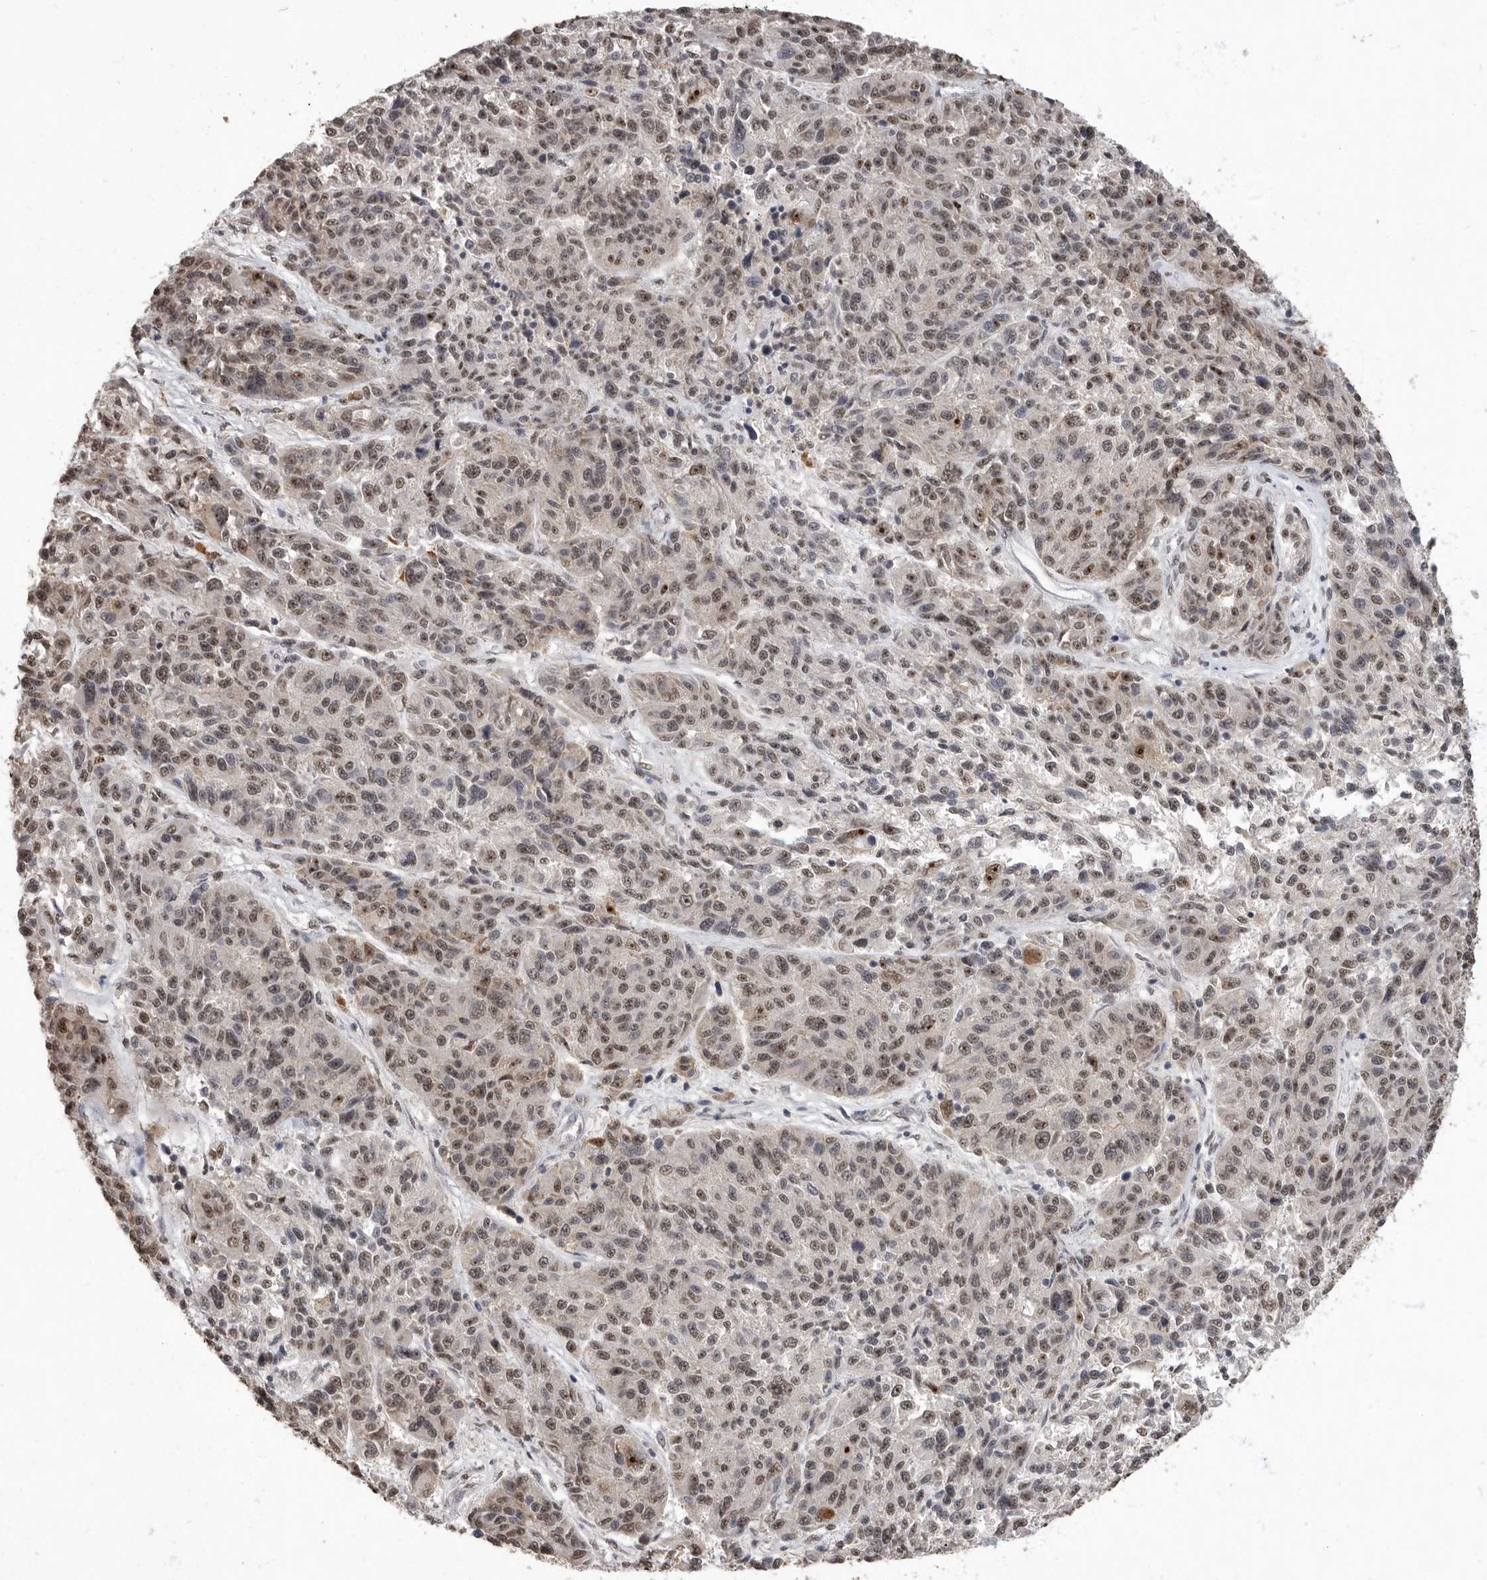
{"staining": {"intensity": "weak", "quantity": ">75%", "location": "cytoplasmic/membranous,nuclear"}, "tissue": "melanoma", "cell_type": "Tumor cells", "image_type": "cancer", "snomed": [{"axis": "morphology", "description": "Malignant melanoma, NOS"}, {"axis": "topography", "description": "Skin"}], "caption": "Brown immunohistochemical staining in human melanoma shows weak cytoplasmic/membranous and nuclear expression in about >75% of tumor cells.", "gene": "NBL1", "patient": {"sex": "male", "age": 53}}